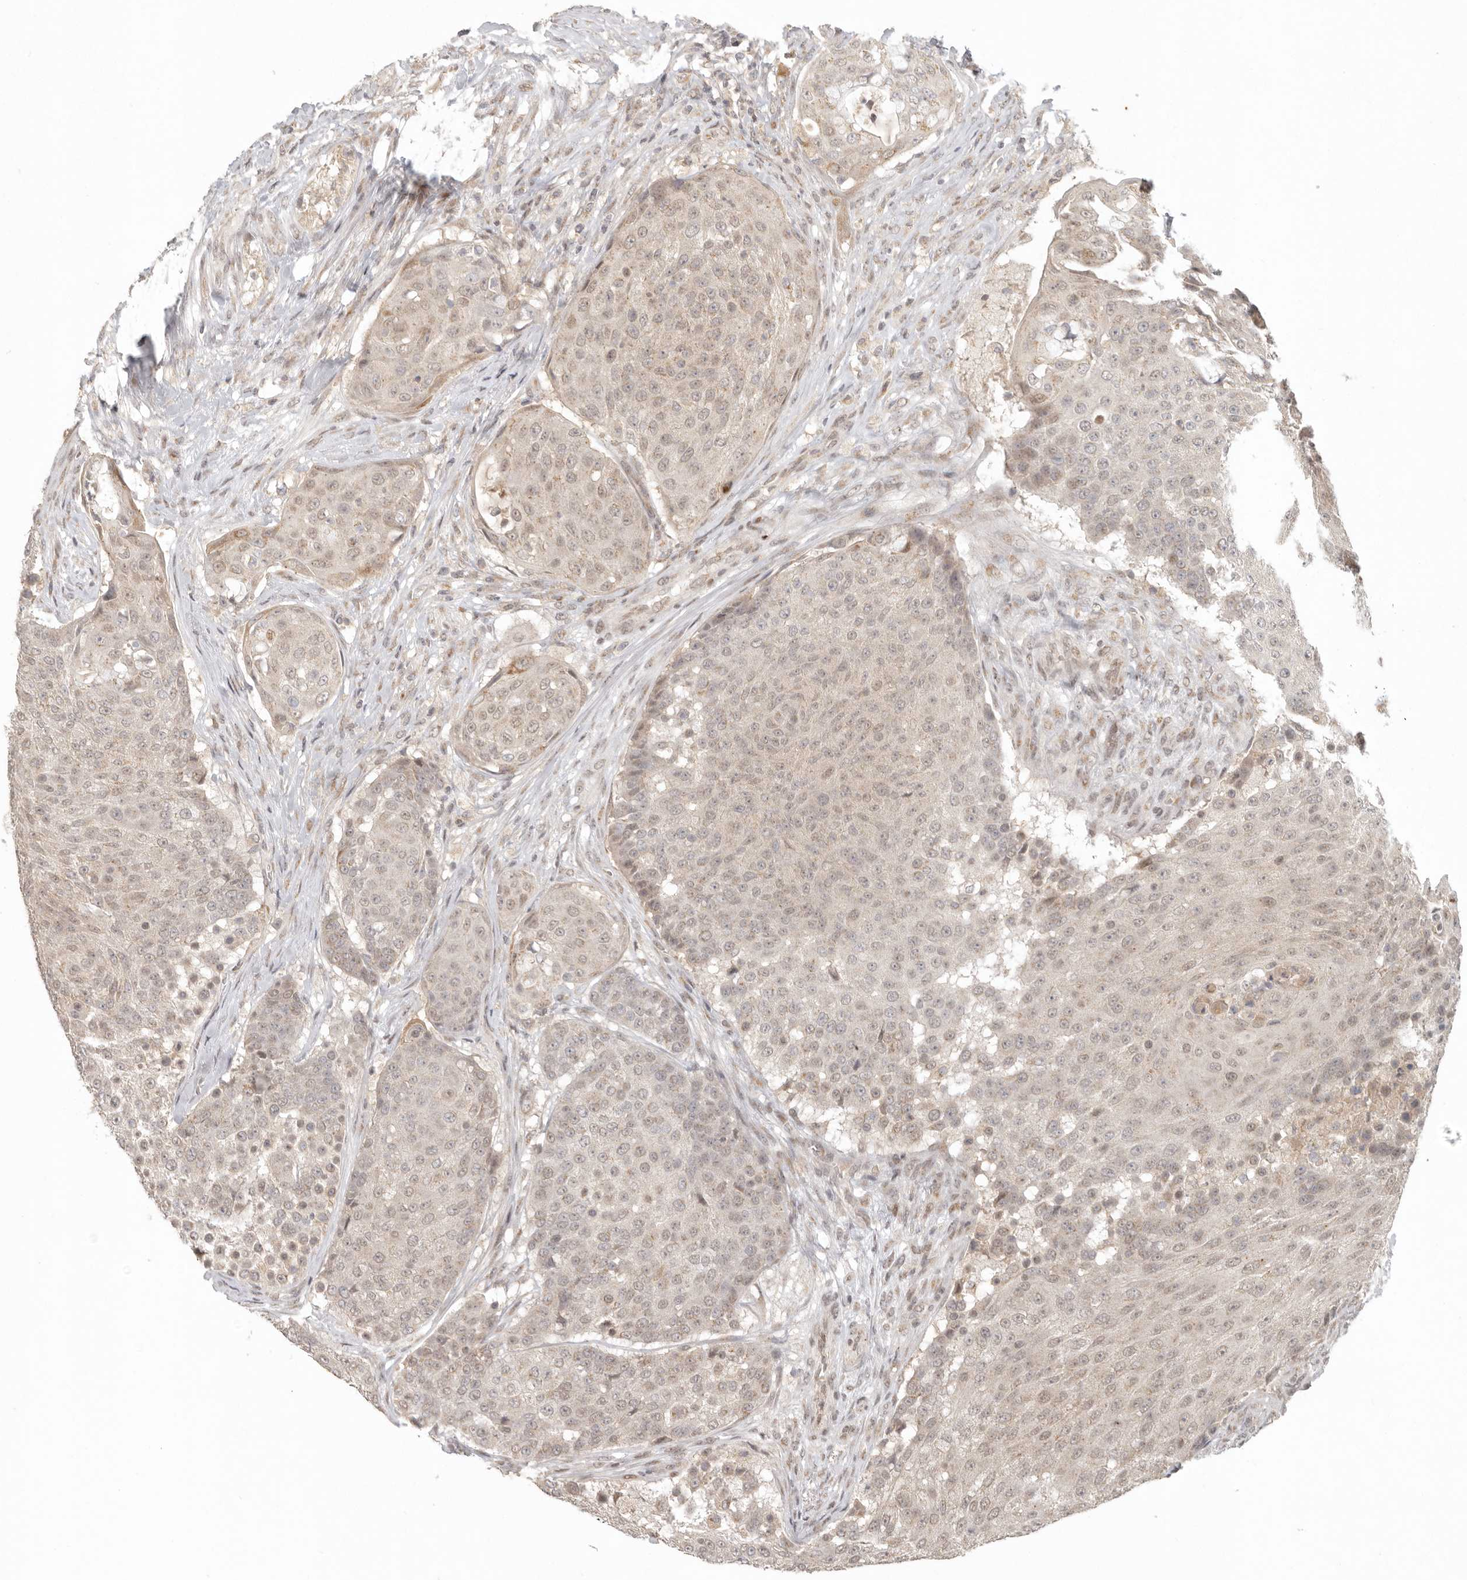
{"staining": {"intensity": "weak", "quantity": ">75%", "location": "cytoplasmic/membranous,nuclear"}, "tissue": "urothelial cancer", "cell_type": "Tumor cells", "image_type": "cancer", "snomed": [{"axis": "morphology", "description": "Urothelial carcinoma, High grade"}, {"axis": "topography", "description": "Urinary bladder"}], "caption": "A high-resolution micrograph shows immunohistochemistry (IHC) staining of urothelial cancer, which demonstrates weak cytoplasmic/membranous and nuclear positivity in about >75% of tumor cells.", "gene": "LRRC75A", "patient": {"sex": "female", "age": 63}}